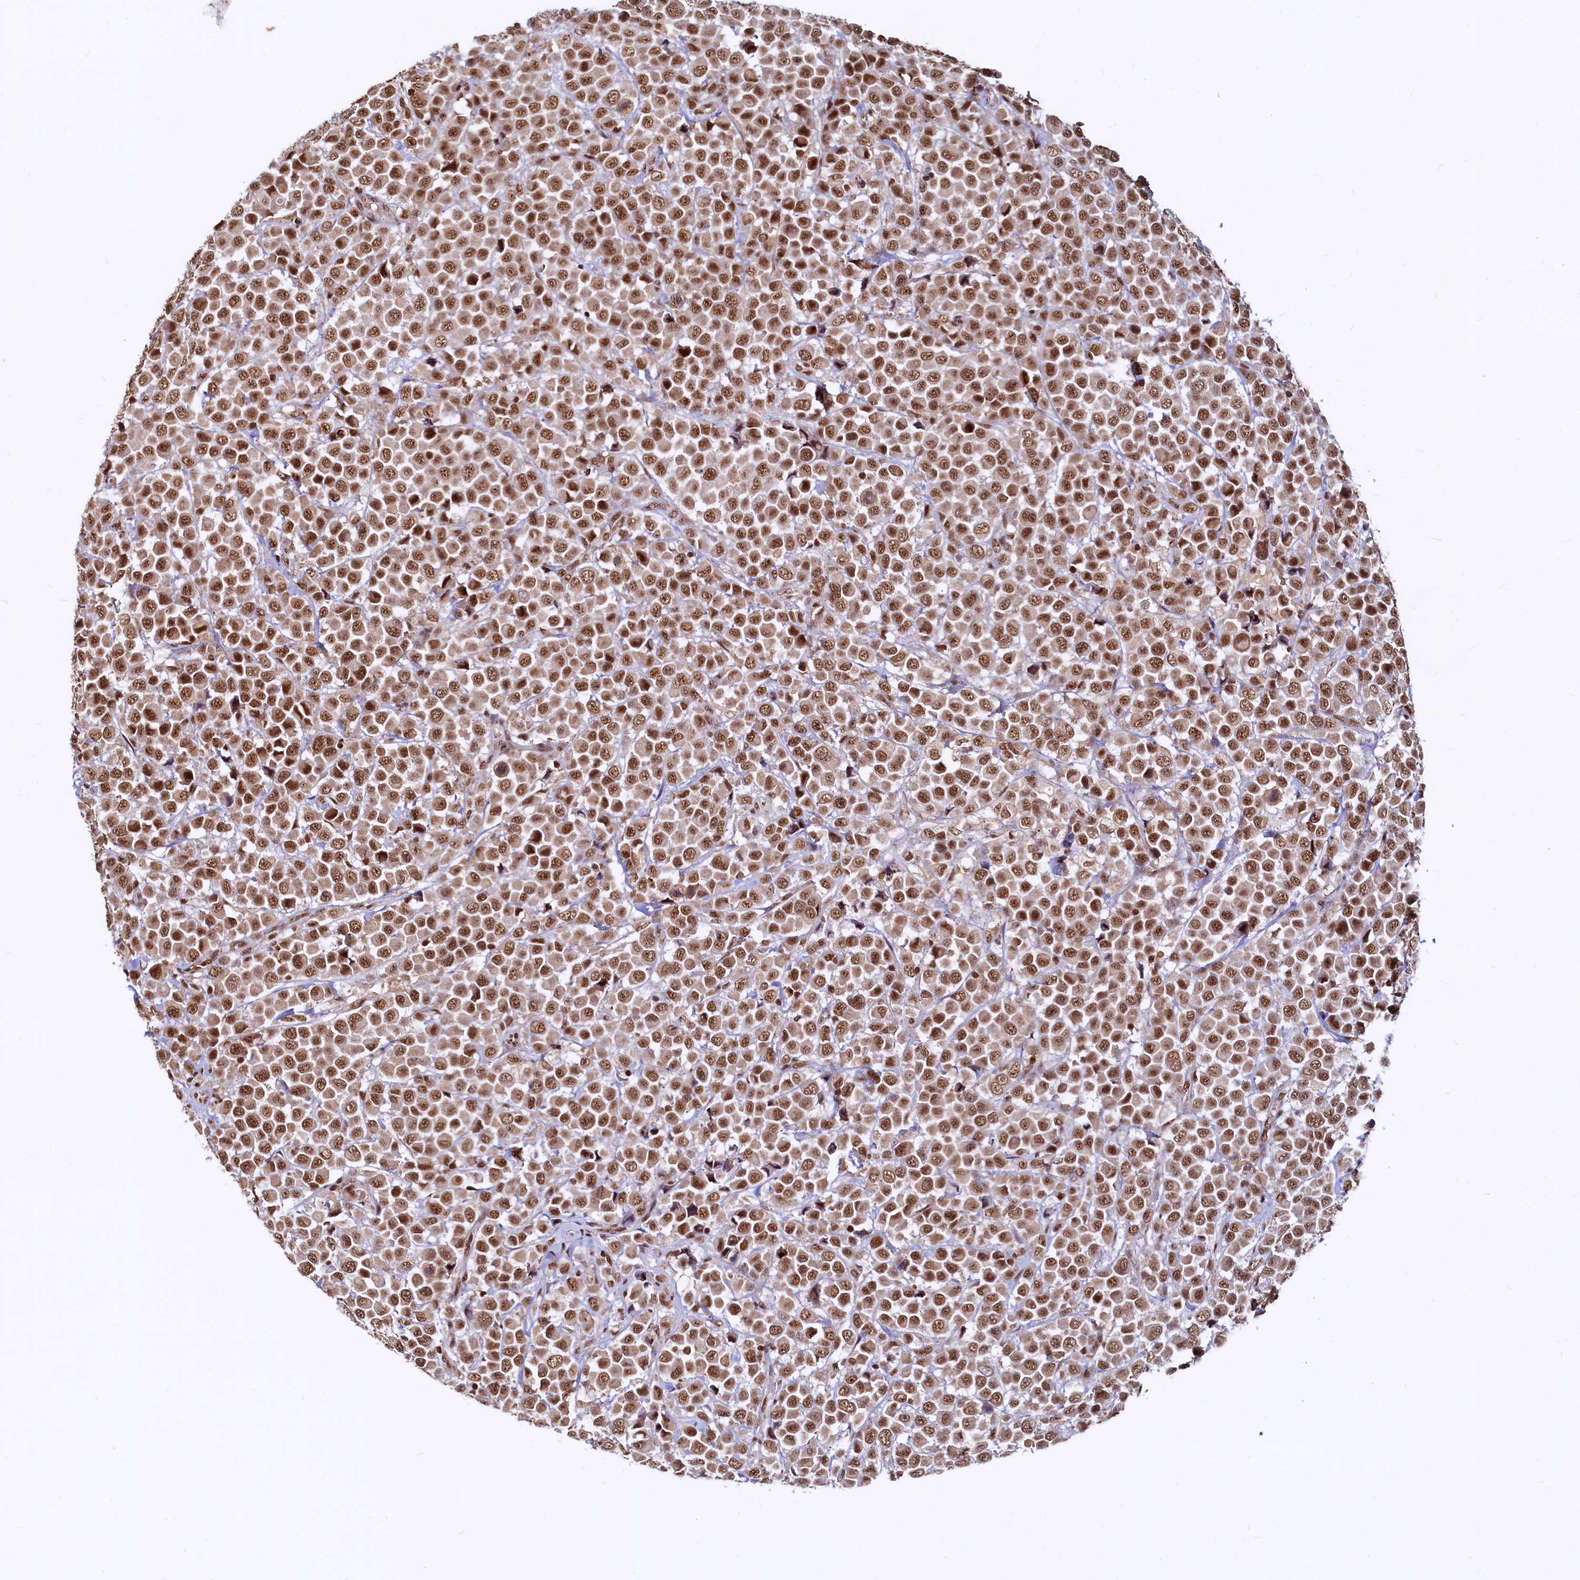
{"staining": {"intensity": "strong", "quantity": ">75%", "location": "cytoplasmic/membranous,nuclear"}, "tissue": "breast cancer", "cell_type": "Tumor cells", "image_type": "cancer", "snomed": [{"axis": "morphology", "description": "Duct carcinoma"}, {"axis": "topography", "description": "Breast"}], "caption": "An image of human breast cancer stained for a protein demonstrates strong cytoplasmic/membranous and nuclear brown staining in tumor cells. Using DAB (3,3'-diaminobenzidine) (brown) and hematoxylin (blue) stains, captured at high magnification using brightfield microscopy.", "gene": "RSRC2", "patient": {"sex": "female", "age": 61}}